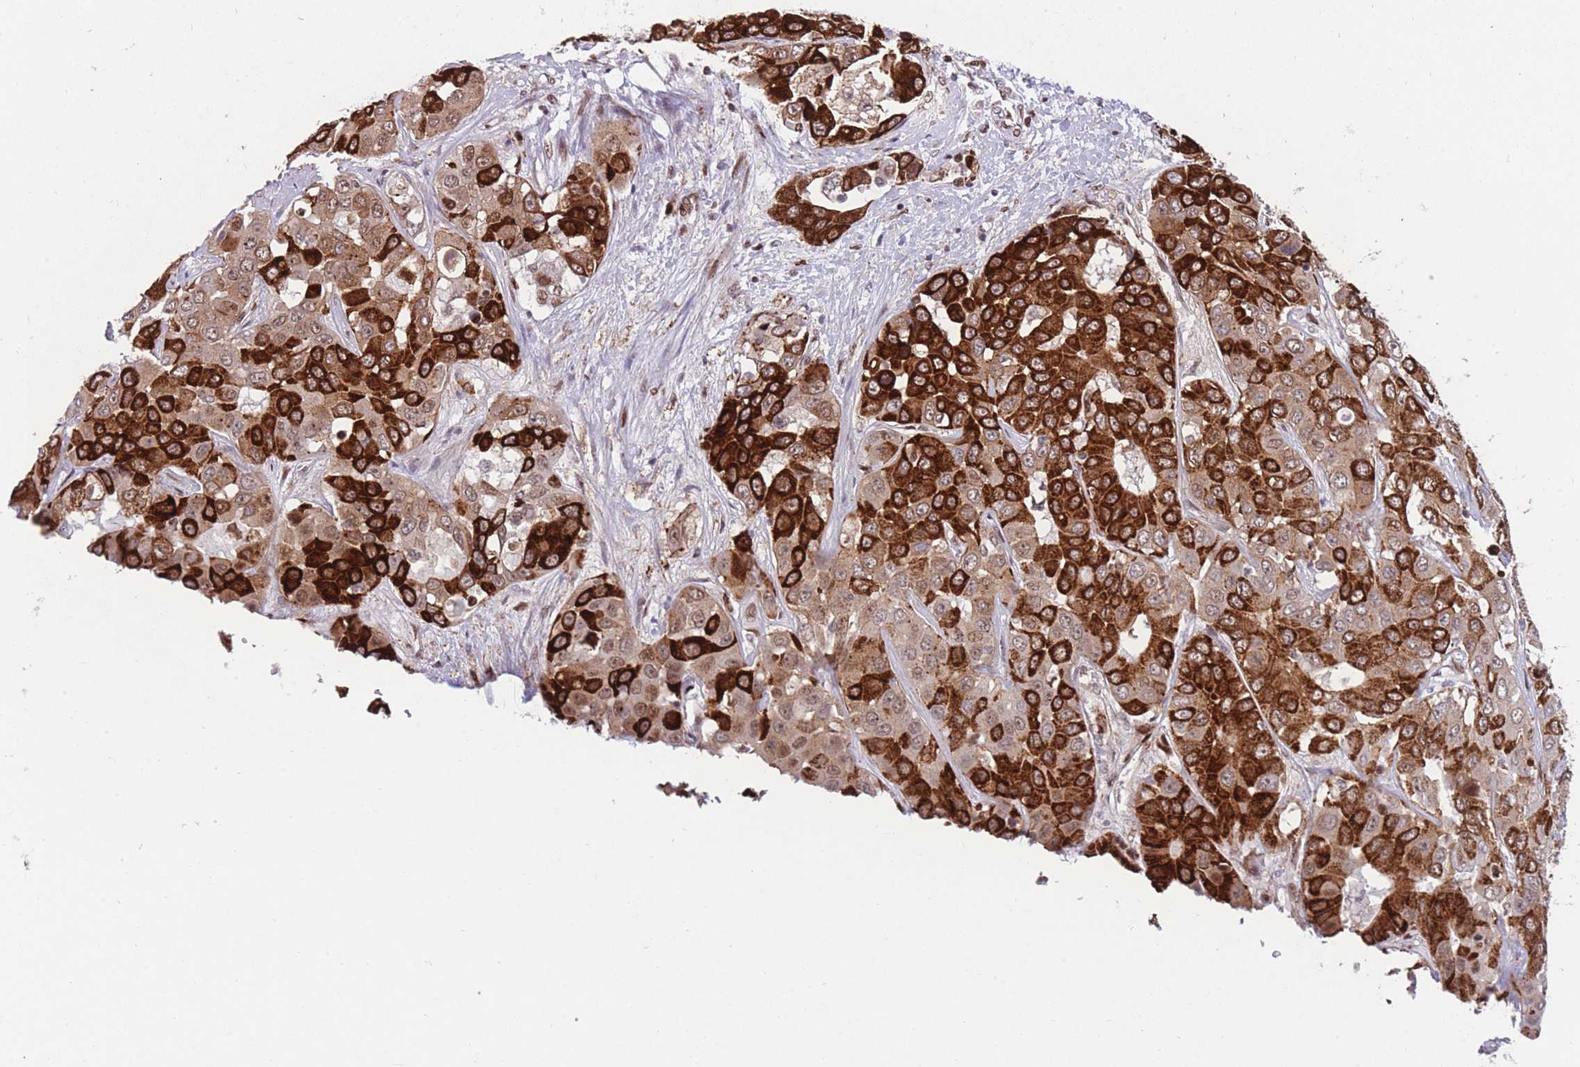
{"staining": {"intensity": "strong", "quantity": ">75%", "location": "cytoplasmic/membranous"}, "tissue": "liver cancer", "cell_type": "Tumor cells", "image_type": "cancer", "snomed": [{"axis": "morphology", "description": "Cholangiocarcinoma"}, {"axis": "topography", "description": "Liver"}], "caption": "Immunohistochemical staining of liver cholangiocarcinoma demonstrates high levels of strong cytoplasmic/membranous positivity in about >75% of tumor cells. (brown staining indicates protein expression, while blue staining denotes nuclei).", "gene": "DNAJC3", "patient": {"sex": "female", "age": 52}}